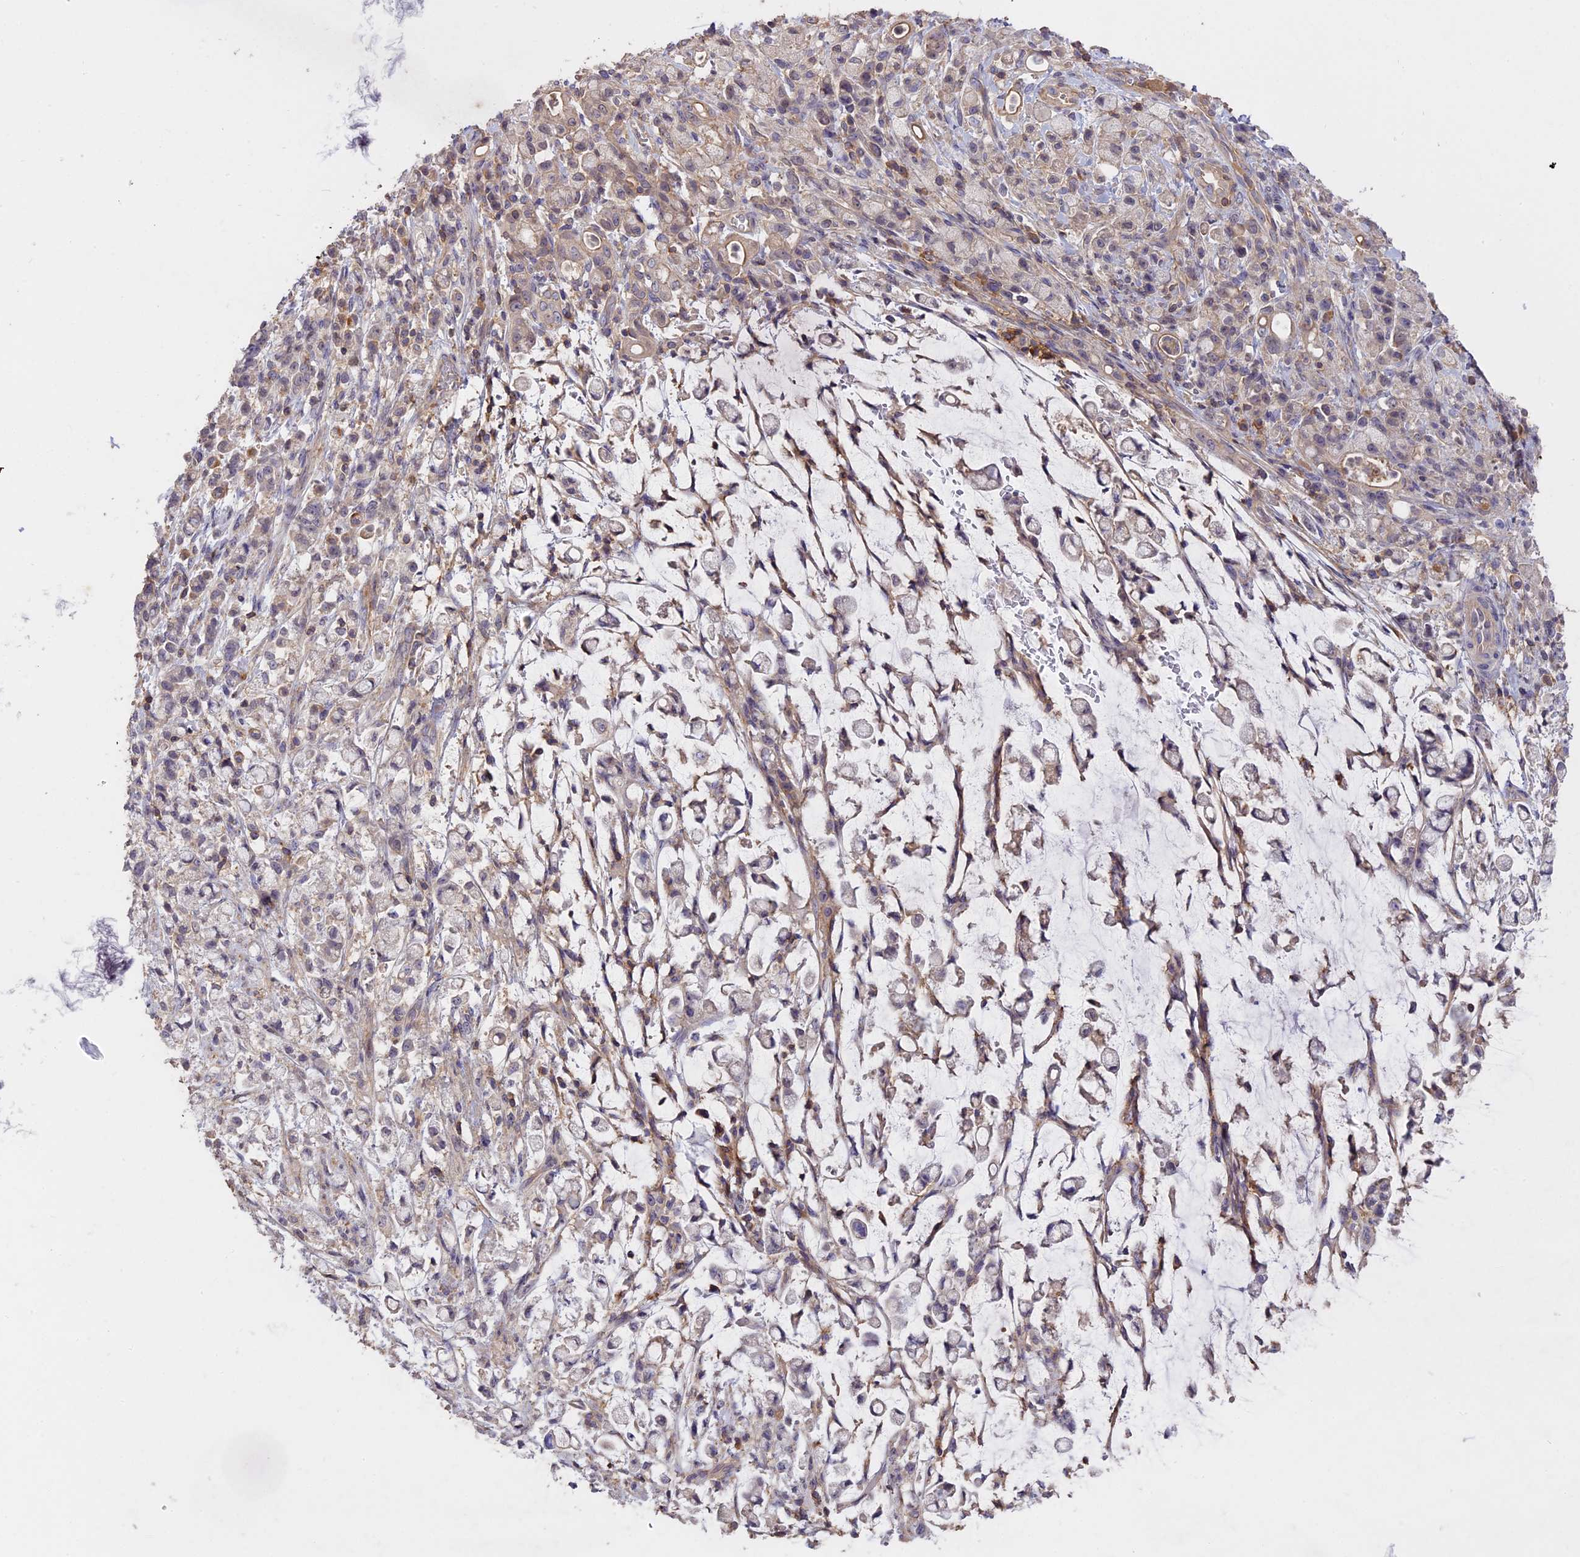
{"staining": {"intensity": "negative", "quantity": "none", "location": "none"}, "tissue": "stomach cancer", "cell_type": "Tumor cells", "image_type": "cancer", "snomed": [{"axis": "morphology", "description": "Adenocarcinoma, NOS"}, {"axis": "topography", "description": "Stomach"}], "caption": "DAB immunohistochemical staining of stomach cancer (adenocarcinoma) displays no significant expression in tumor cells.", "gene": "CFAP119", "patient": {"sex": "female", "age": 60}}